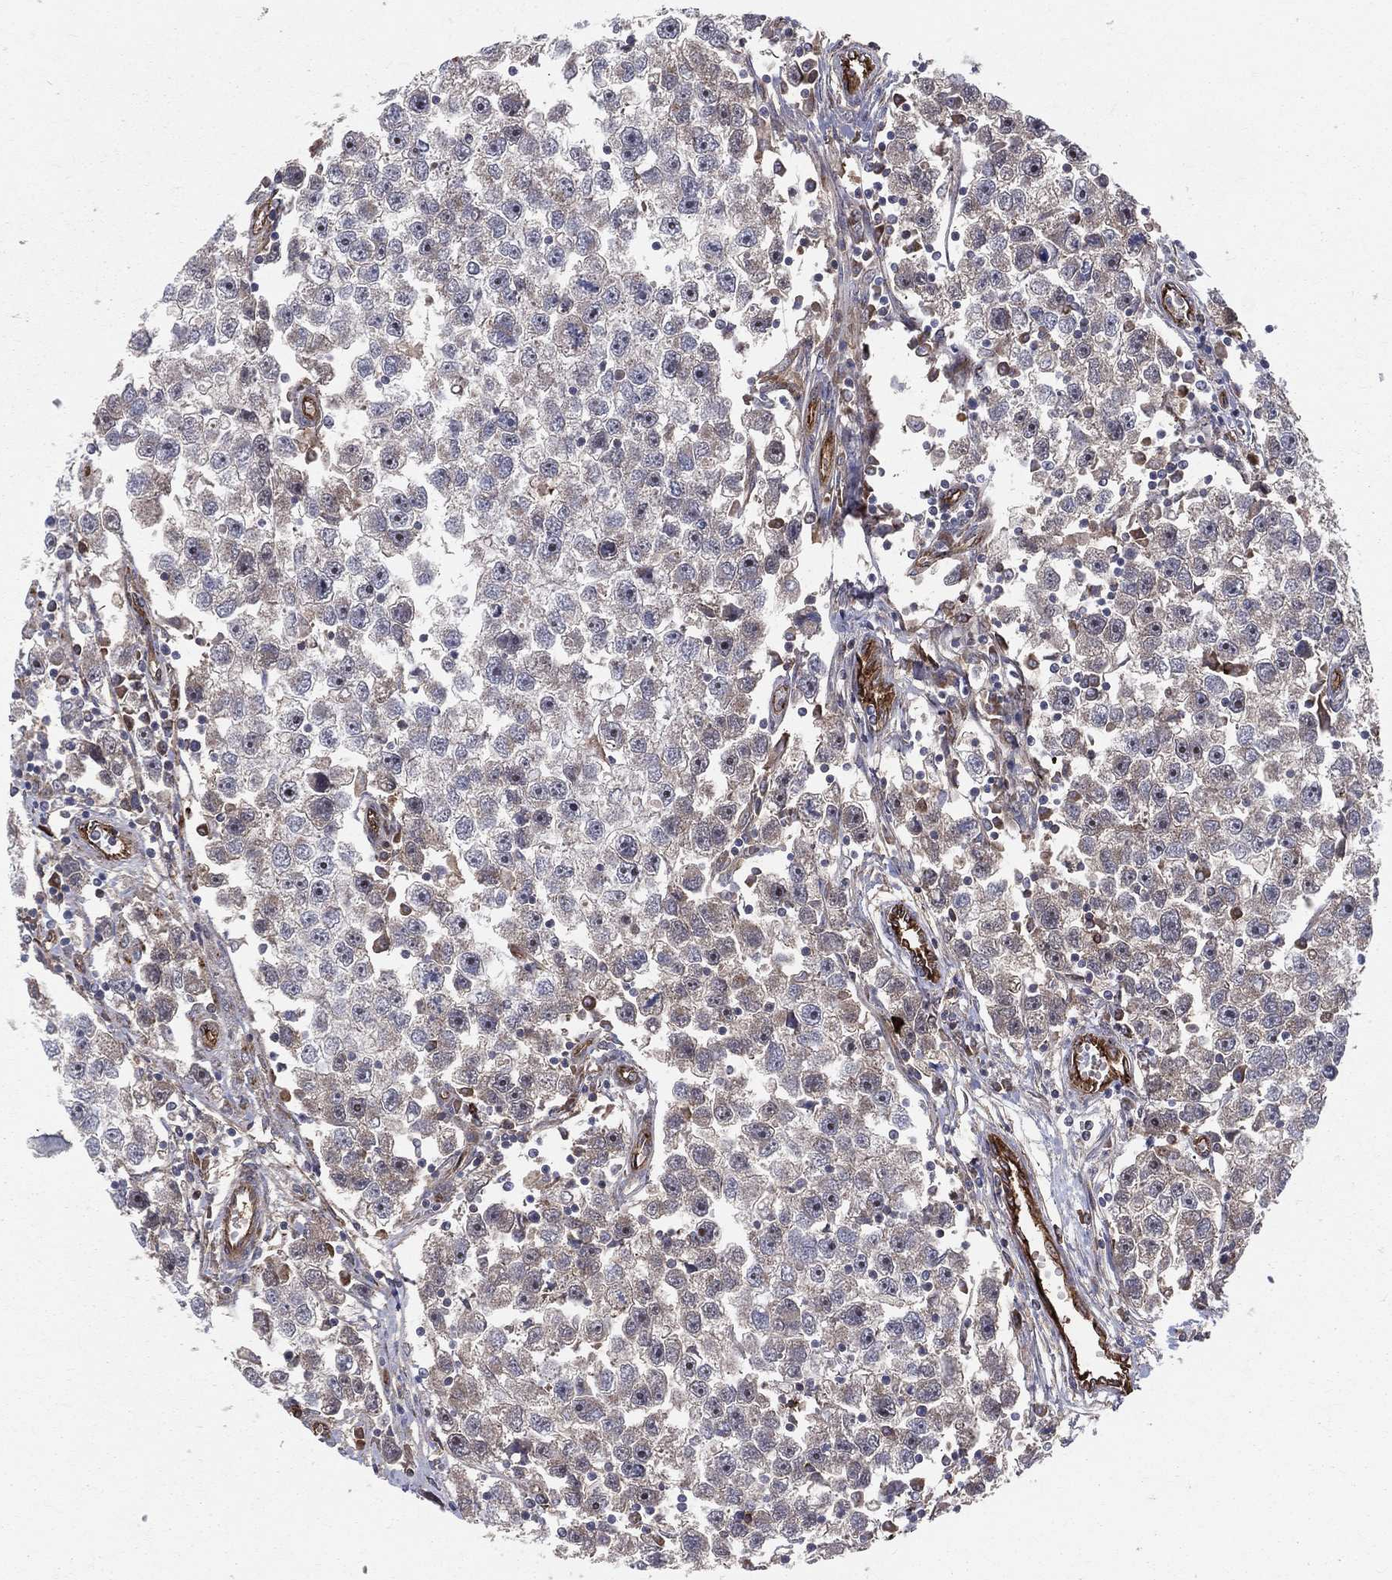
{"staining": {"intensity": "negative", "quantity": "none", "location": "none"}, "tissue": "testis cancer", "cell_type": "Tumor cells", "image_type": "cancer", "snomed": [{"axis": "morphology", "description": "Seminoma, NOS"}, {"axis": "topography", "description": "Testis"}], "caption": "This is an immunohistochemistry photomicrograph of testis cancer. There is no positivity in tumor cells.", "gene": "ENTPD1", "patient": {"sex": "male", "age": 30}}